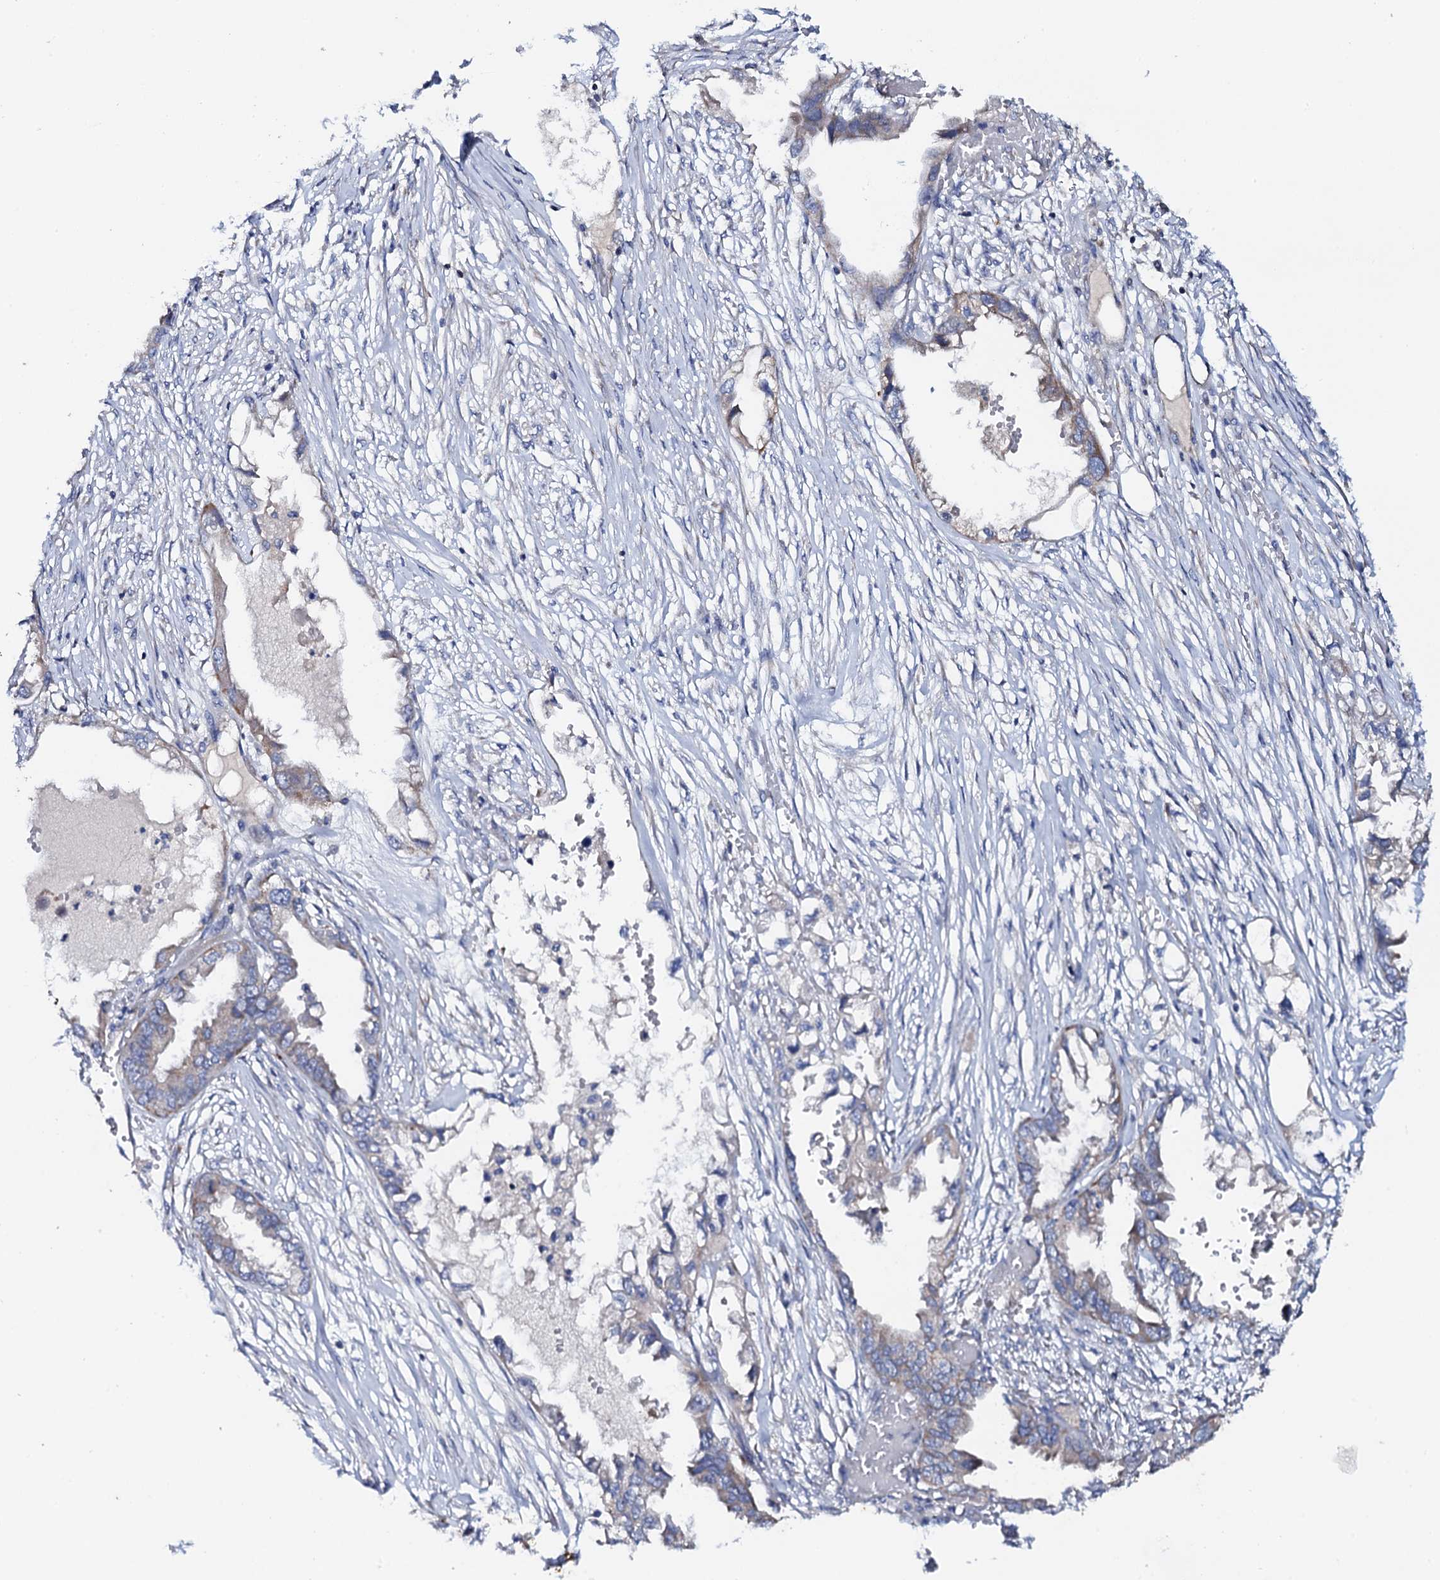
{"staining": {"intensity": "weak", "quantity": "<25%", "location": "cytoplasmic/membranous"}, "tissue": "endometrial cancer", "cell_type": "Tumor cells", "image_type": "cancer", "snomed": [{"axis": "morphology", "description": "Adenocarcinoma, NOS"}, {"axis": "morphology", "description": "Adenocarcinoma, metastatic, NOS"}, {"axis": "topography", "description": "Adipose tissue"}, {"axis": "topography", "description": "Endometrium"}], "caption": "DAB immunohistochemical staining of human endometrial metastatic adenocarcinoma reveals no significant positivity in tumor cells.", "gene": "MRPL48", "patient": {"sex": "female", "age": 67}}